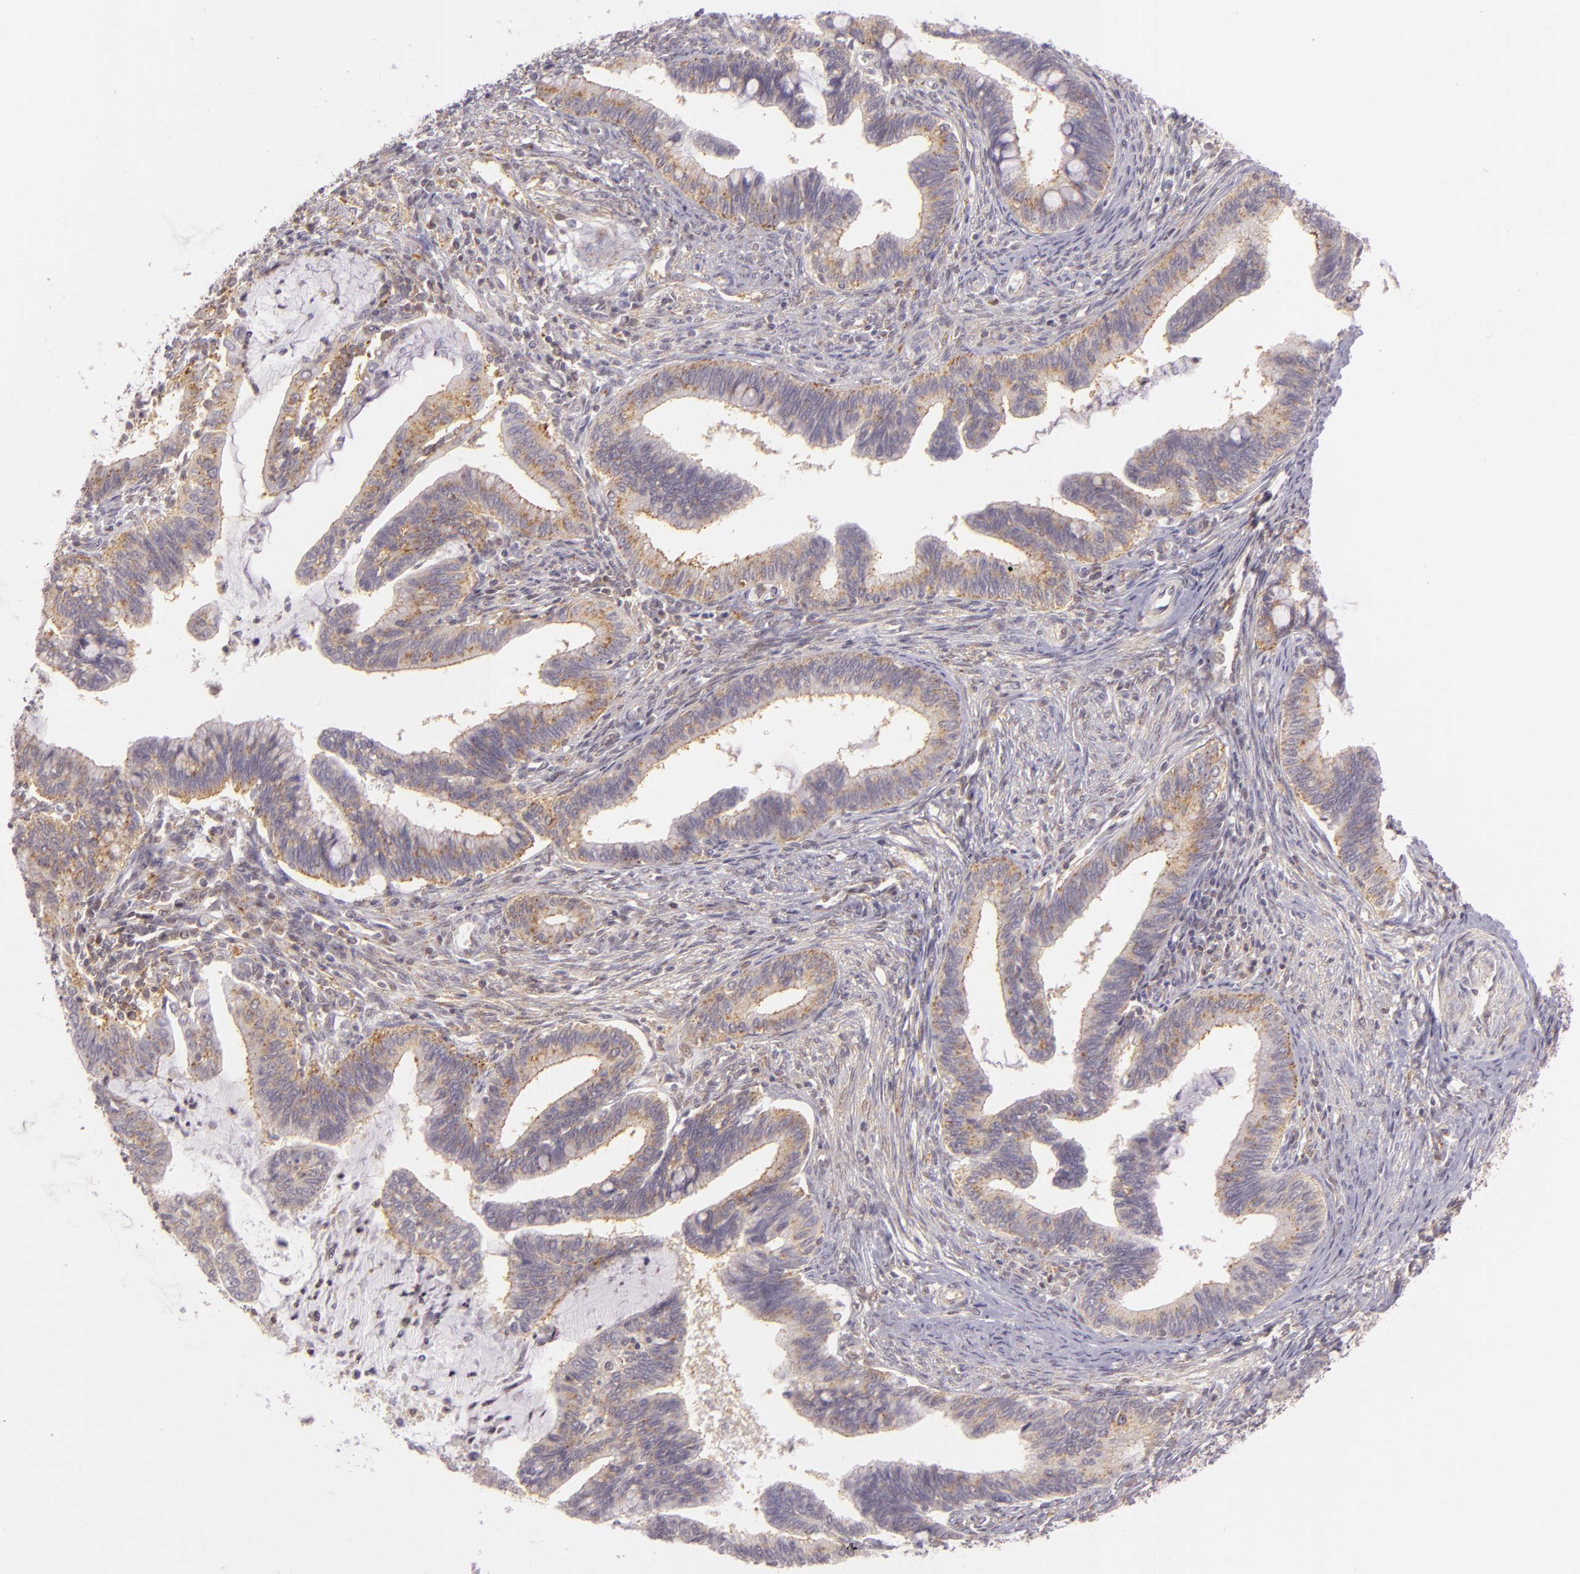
{"staining": {"intensity": "weak", "quantity": "25%-75%", "location": "cytoplasmic/membranous"}, "tissue": "cervical cancer", "cell_type": "Tumor cells", "image_type": "cancer", "snomed": [{"axis": "morphology", "description": "Adenocarcinoma, NOS"}, {"axis": "topography", "description": "Cervix"}], "caption": "Cervical cancer stained with immunohistochemistry (IHC) exhibits weak cytoplasmic/membranous expression in approximately 25%-75% of tumor cells. (IHC, brightfield microscopy, high magnification).", "gene": "IMPDH1", "patient": {"sex": "female", "age": 36}}